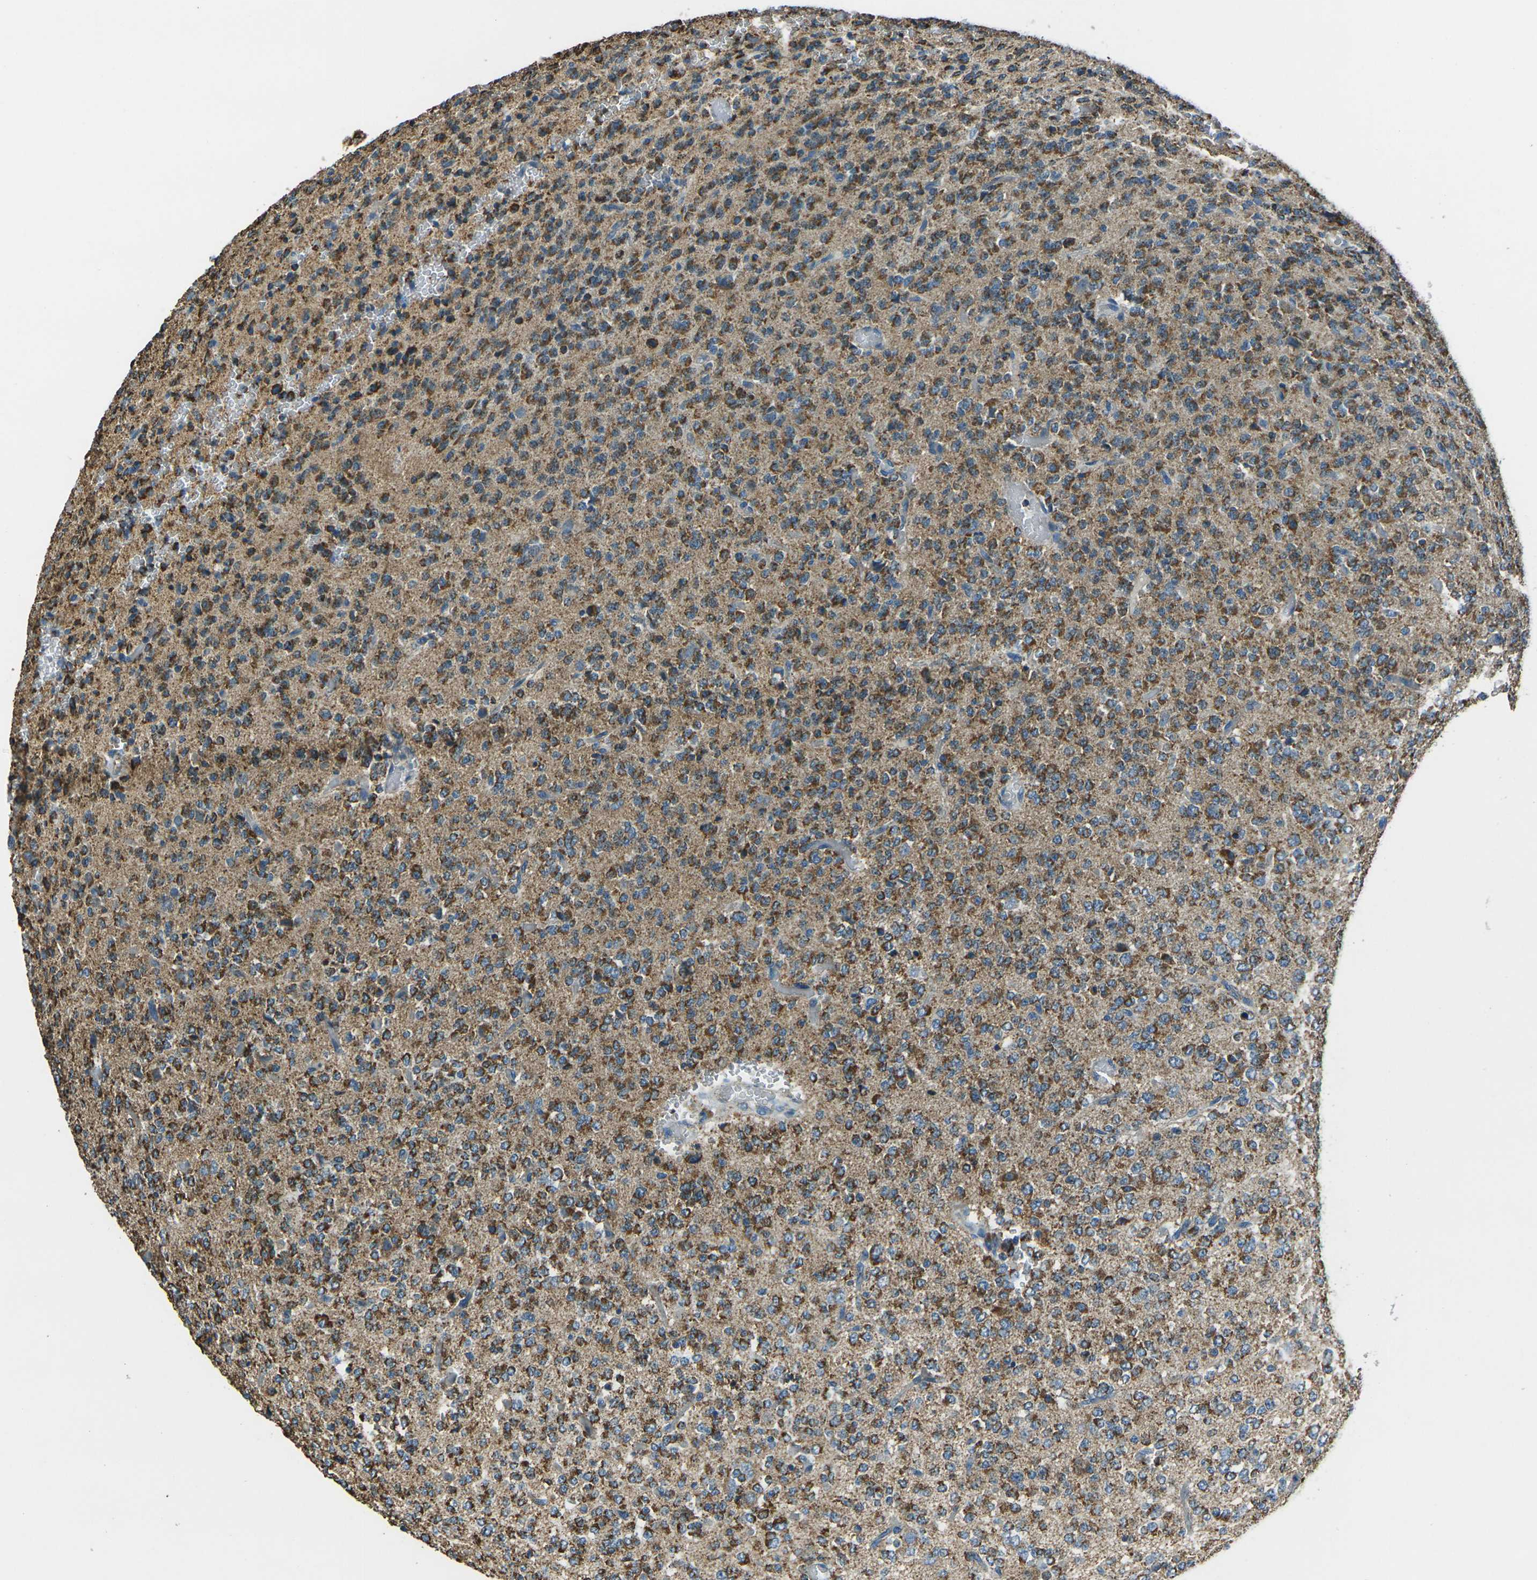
{"staining": {"intensity": "strong", "quantity": ">75%", "location": "cytoplasmic/membranous"}, "tissue": "glioma", "cell_type": "Tumor cells", "image_type": "cancer", "snomed": [{"axis": "morphology", "description": "Glioma, malignant, Low grade"}, {"axis": "topography", "description": "Brain"}], "caption": "This histopathology image displays malignant glioma (low-grade) stained with immunohistochemistry (IHC) to label a protein in brown. The cytoplasmic/membranous of tumor cells show strong positivity for the protein. Nuclei are counter-stained blue.", "gene": "IRF3", "patient": {"sex": "male", "age": 38}}